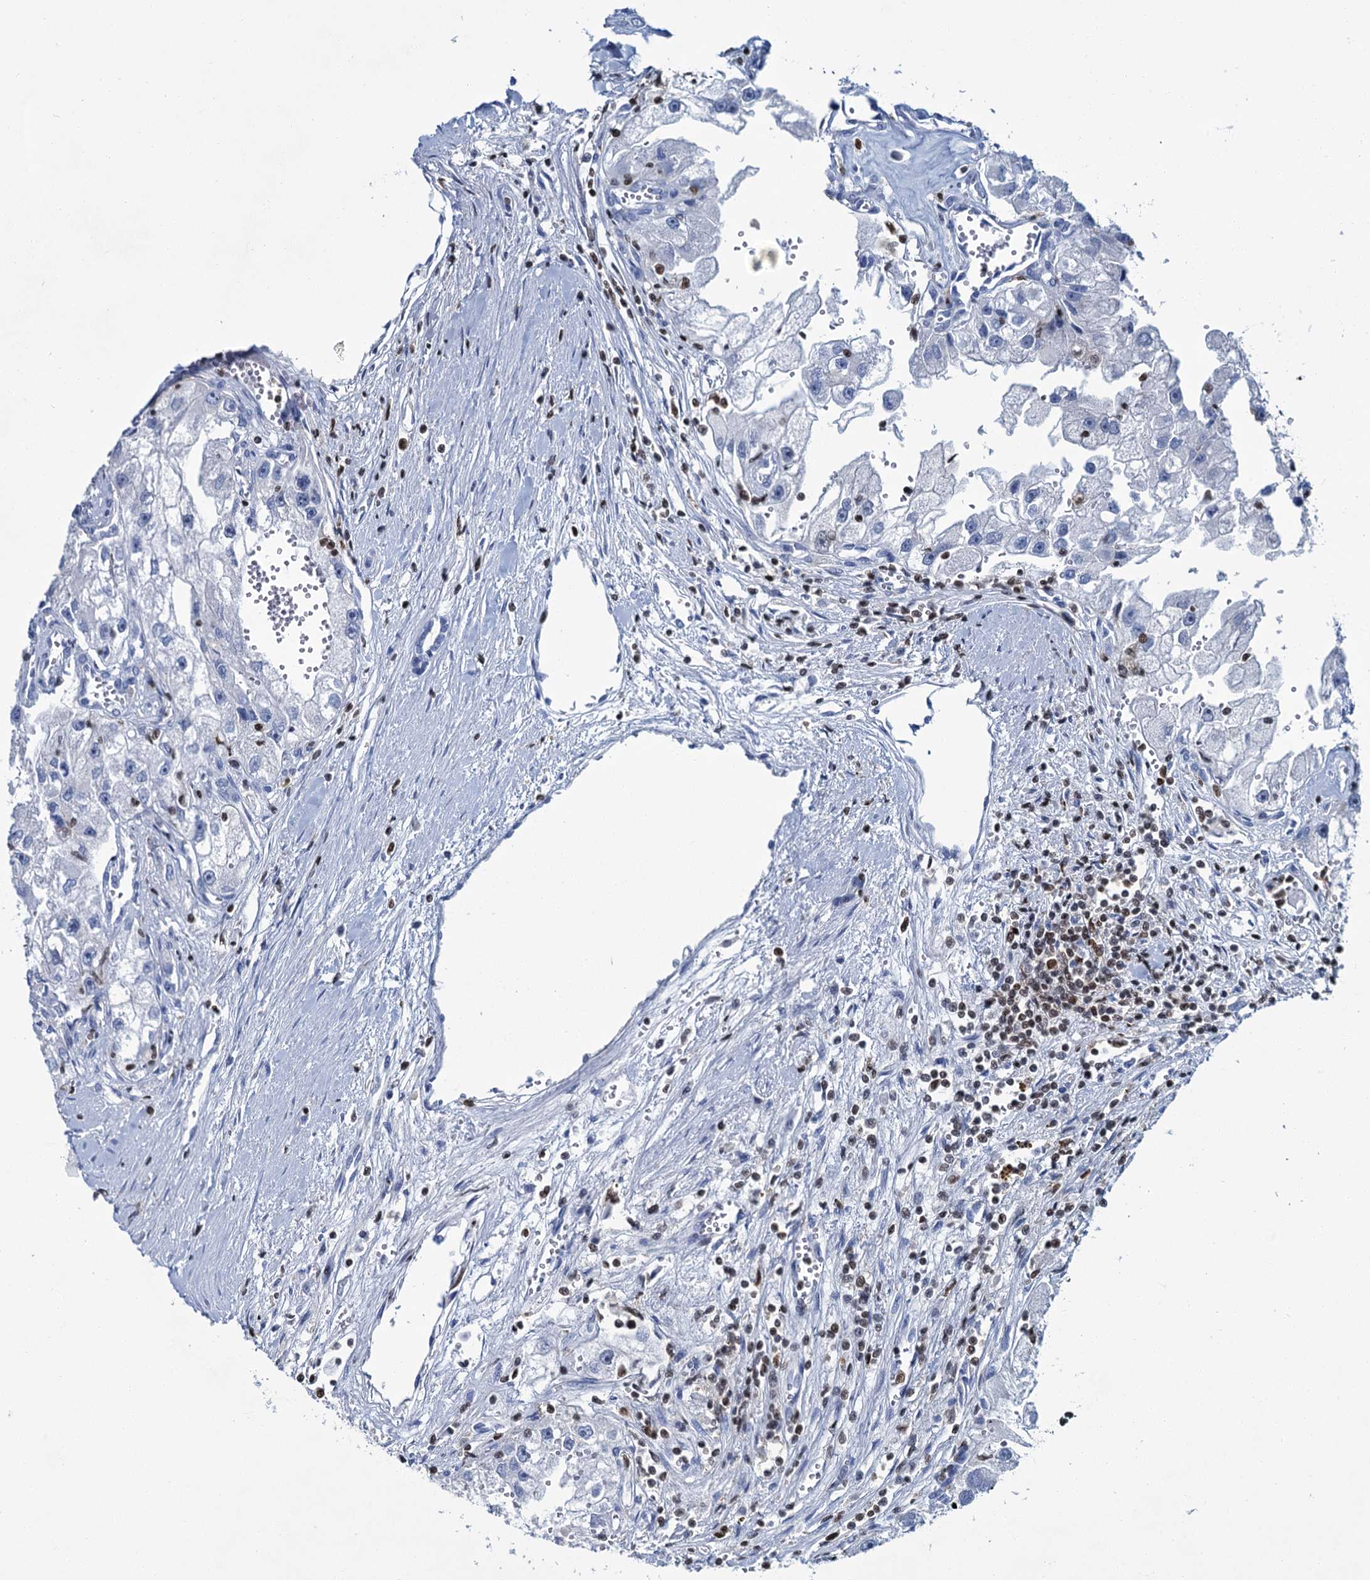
{"staining": {"intensity": "negative", "quantity": "none", "location": "none"}, "tissue": "renal cancer", "cell_type": "Tumor cells", "image_type": "cancer", "snomed": [{"axis": "morphology", "description": "Adenocarcinoma, NOS"}, {"axis": "topography", "description": "Kidney"}], "caption": "There is no significant expression in tumor cells of renal cancer (adenocarcinoma).", "gene": "CELF2", "patient": {"sex": "male", "age": 63}}